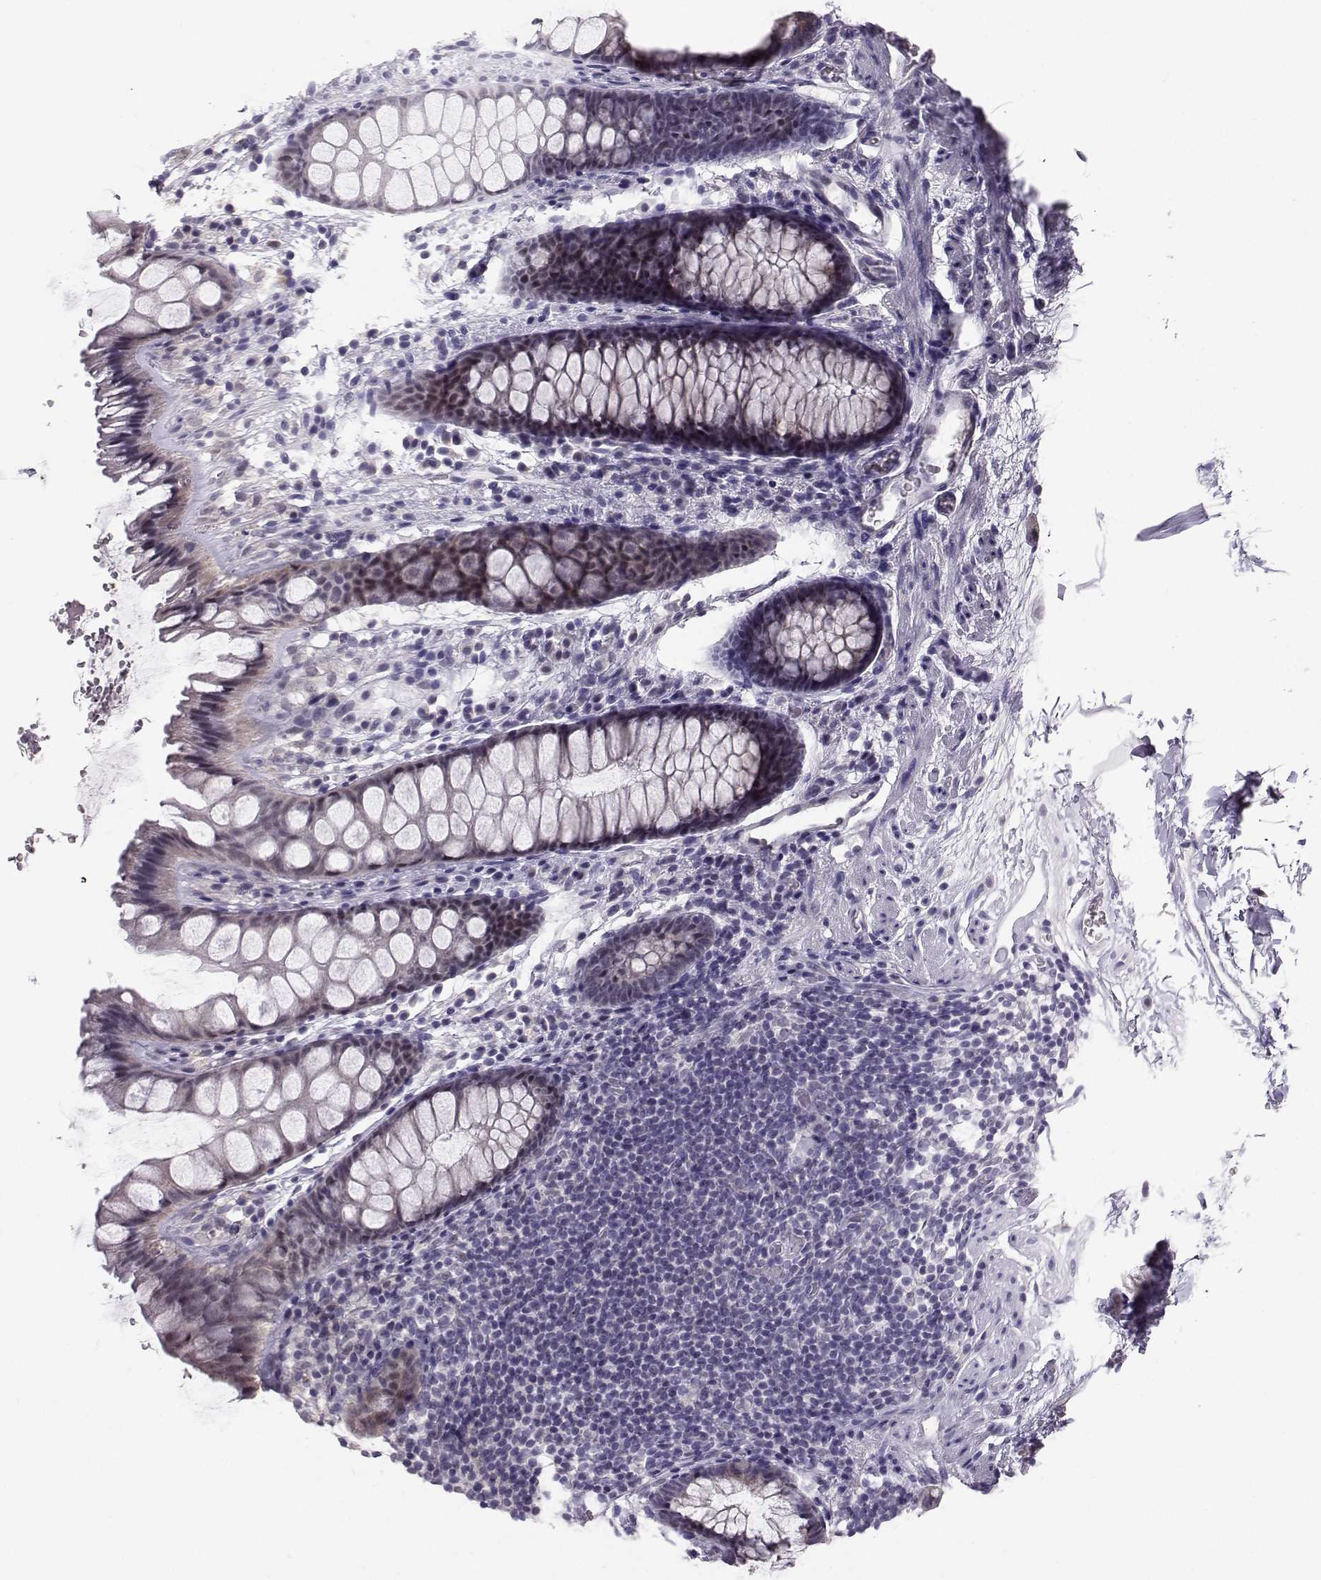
{"staining": {"intensity": "negative", "quantity": "none", "location": "none"}, "tissue": "rectum", "cell_type": "Glandular cells", "image_type": "normal", "snomed": [{"axis": "morphology", "description": "Normal tissue, NOS"}, {"axis": "topography", "description": "Rectum"}], "caption": "An immunohistochemistry (IHC) histopathology image of unremarkable rectum is shown. There is no staining in glandular cells of rectum. Brightfield microscopy of immunohistochemistry (IHC) stained with DAB (brown) and hematoxylin (blue), captured at high magnification.", "gene": "DNAAF1", "patient": {"sex": "female", "age": 62}}